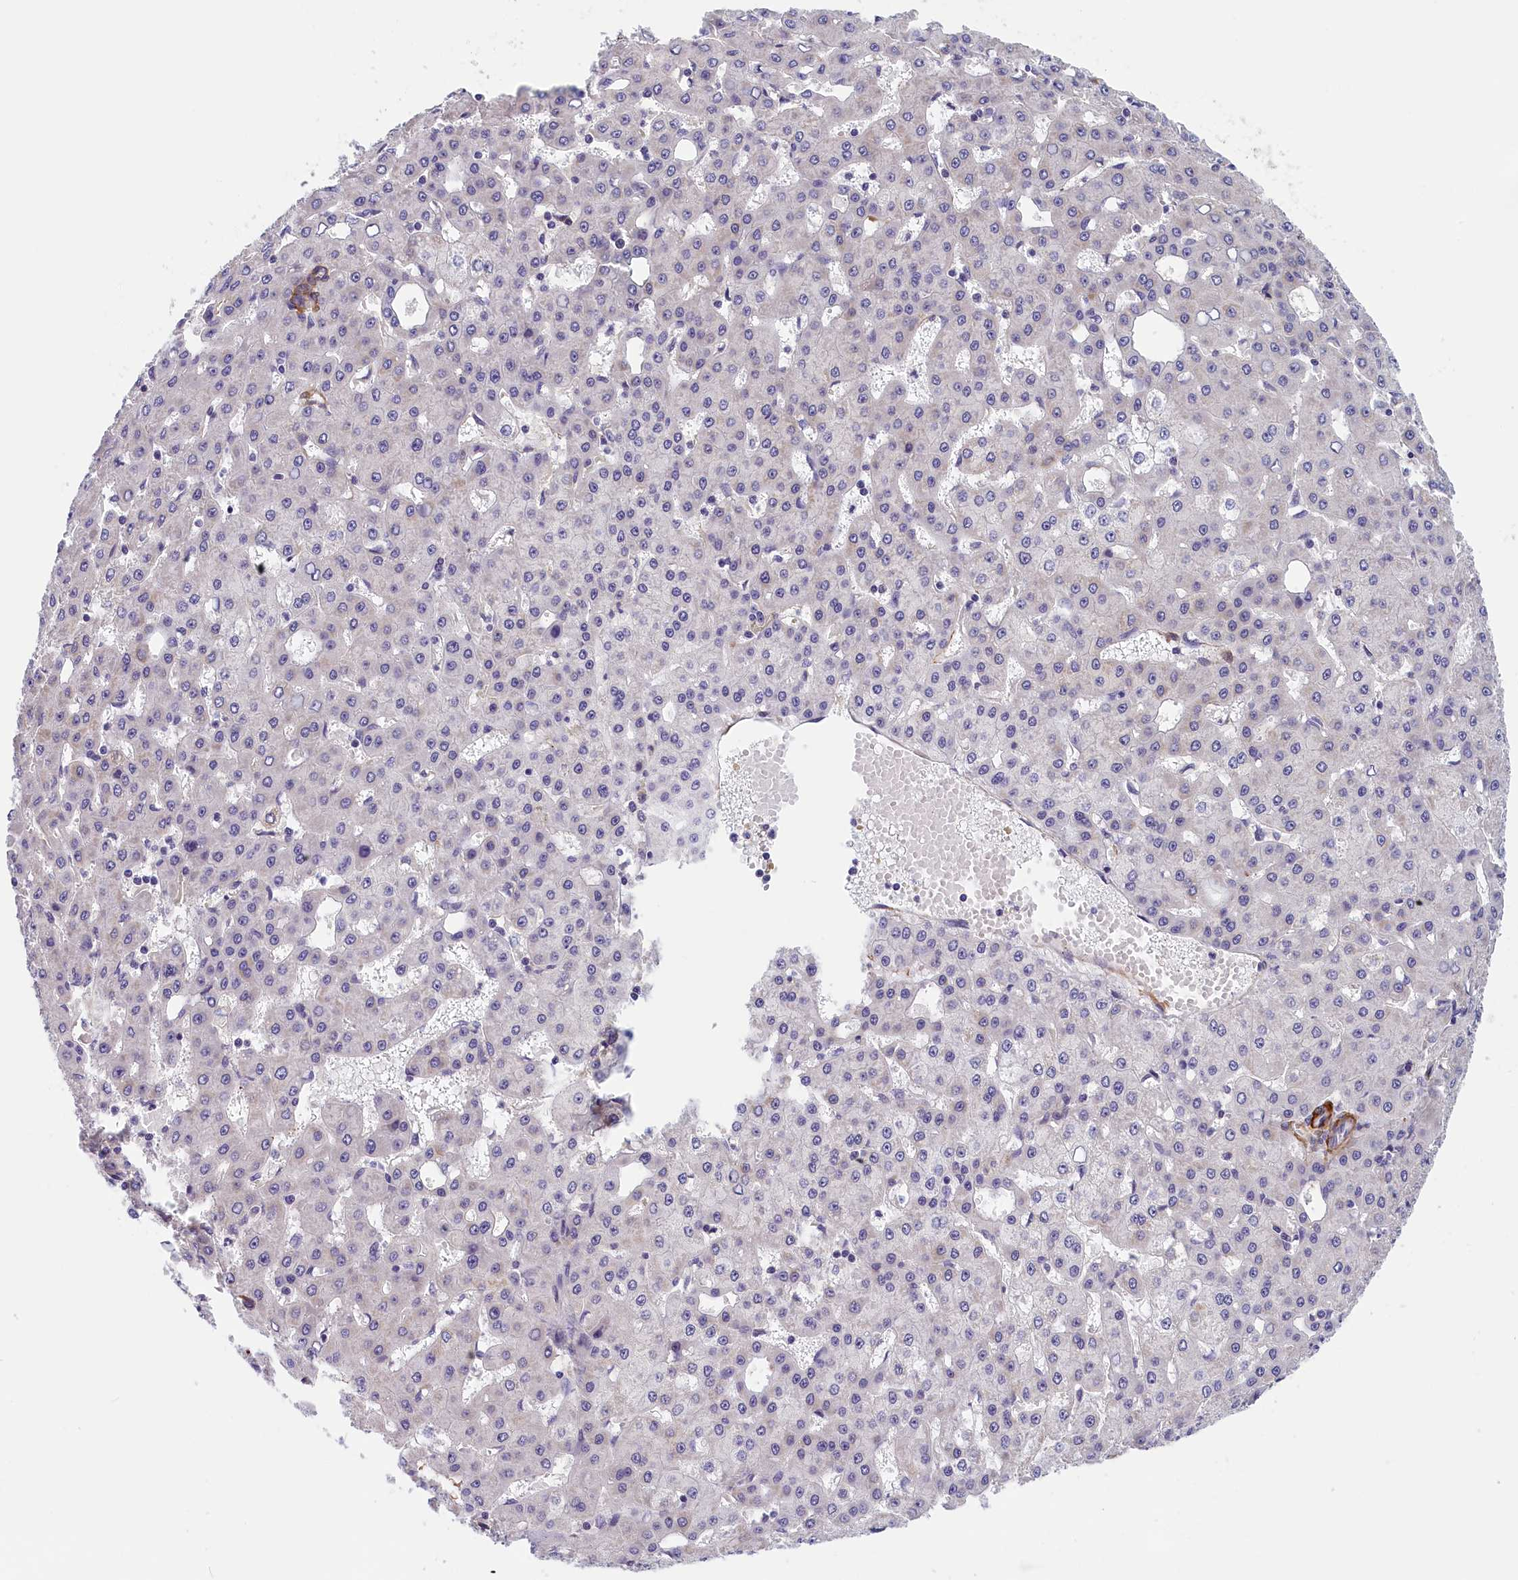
{"staining": {"intensity": "negative", "quantity": "none", "location": "none"}, "tissue": "liver cancer", "cell_type": "Tumor cells", "image_type": "cancer", "snomed": [{"axis": "morphology", "description": "Carcinoma, Hepatocellular, NOS"}, {"axis": "topography", "description": "Liver"}], "caption": "There is no significant expression in tumor cells of liver cancer.", "gene": "BCL2L13", "patient": {"sex": "male", "age": 47}}